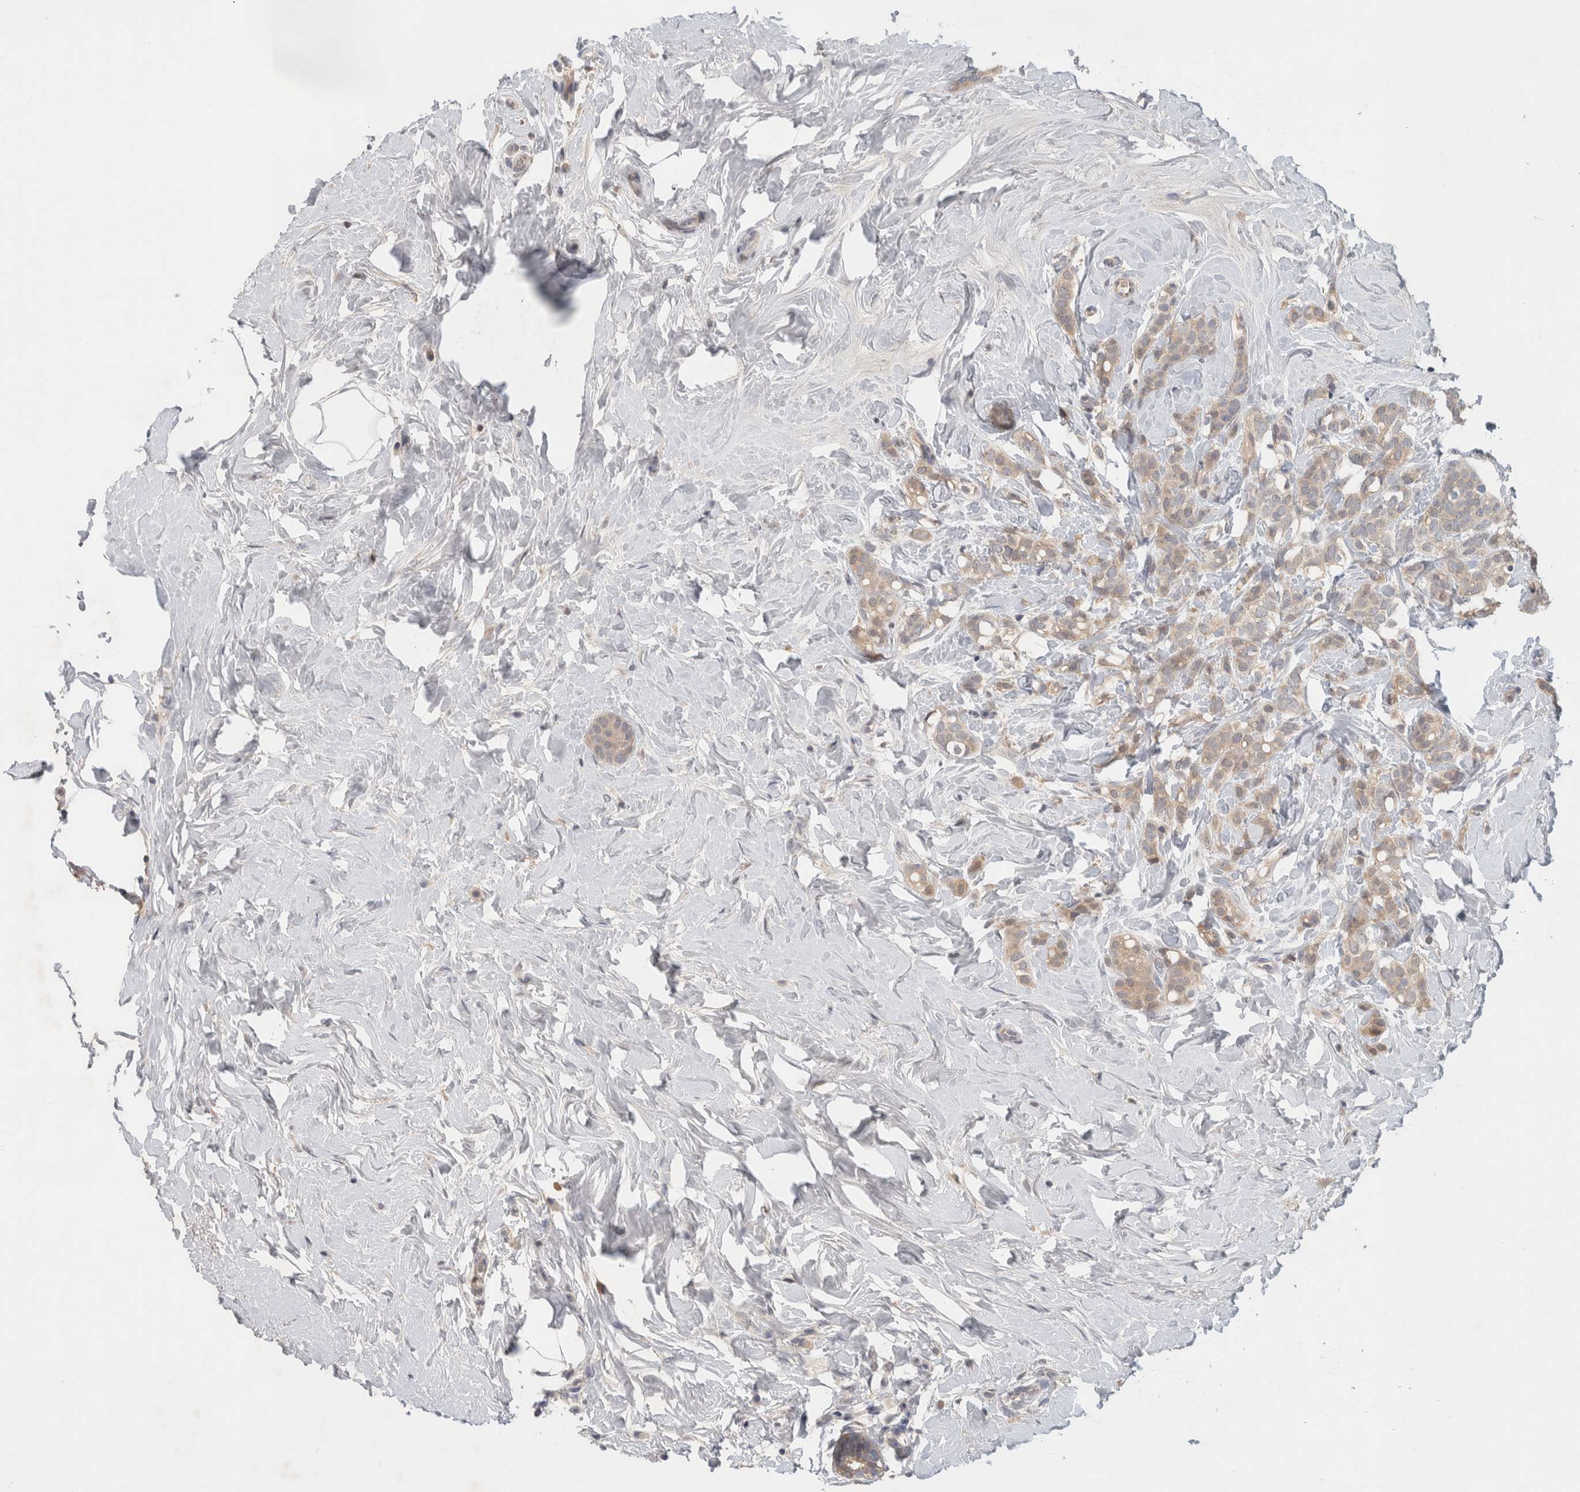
{"staining": {"intensity": "weak", "quantity": ">75%", "location": "cytoplasmic/membranous"}, "tissue": "breast cancer", "cell_type": "Tumor cells", "image_type": "cancer", "snomed": [{"axis": "morphology", "description": "Lobular carcinoma, in situ"}, {"axis": "morphology", "description": "Lobular carcinoma"}, {"axis": "topography", "description": "Breast"}], "caption": "The immunohistochemical stain highlights weak cytoplasmic/membranous positivity in tumor cells of lobular carcinoma (breast) tissue.", "gene": "GFRA2", "patient": {"sex": "female", "age": 41}}